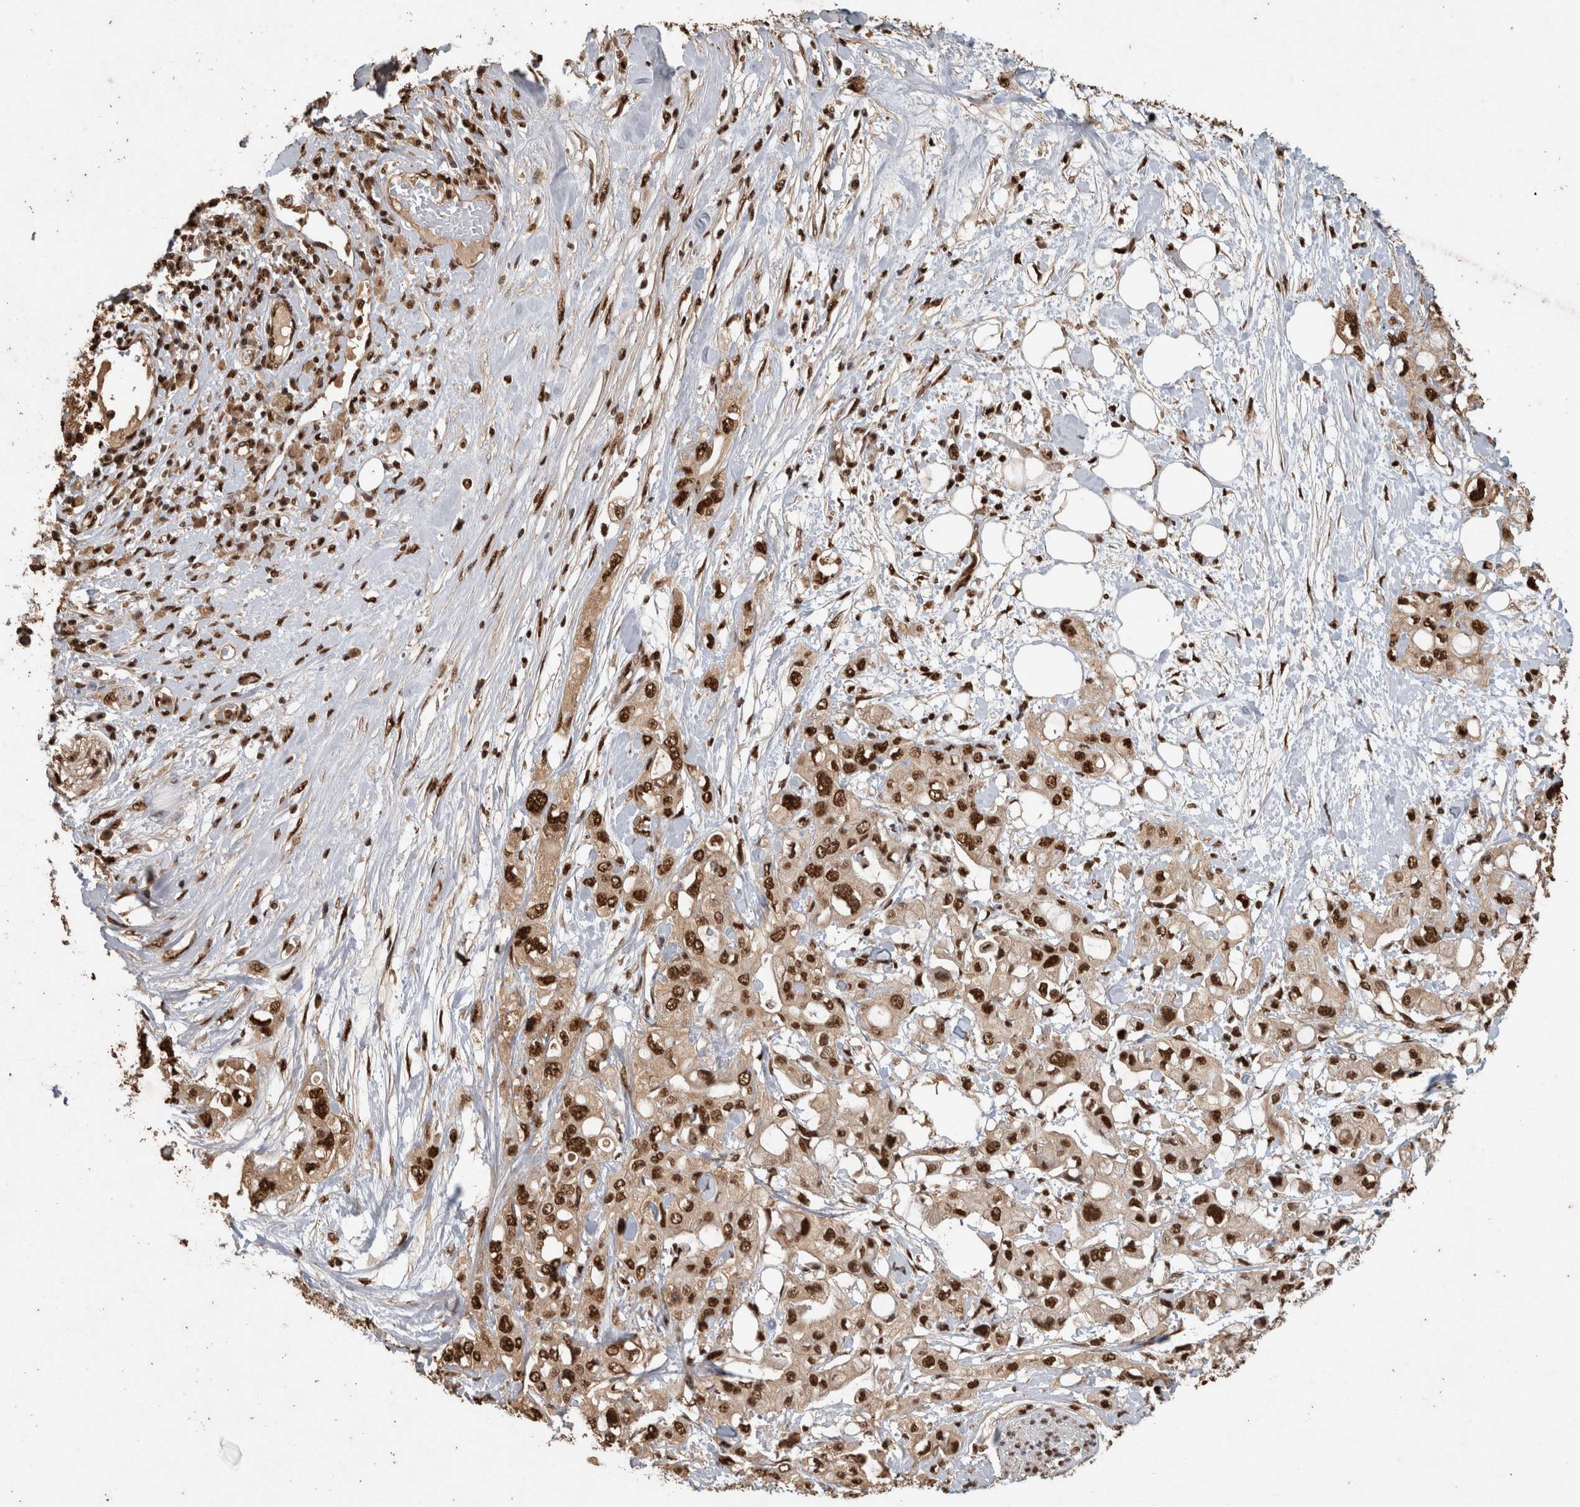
{"staining": {"intensity": "strong", "quantity": ">75%", "location": "nuclear"}, "tissue": "pancreatic cancer", "cell_type": "Tumor cells", "image_type": "cancer", "snomed": [{"axis": "morphology", "description": "Adenocarcinoma, NOS"}, {"axis": "topography", "description": "Pancreas"}], "caption": "Immunohistochemical staining of pancreatic cancer shows high levels of strong nuclear protein expression in approximately >75% of tumor cells.", "gene": "RAD50", "patient": {"sex": "female", "age": 56}}